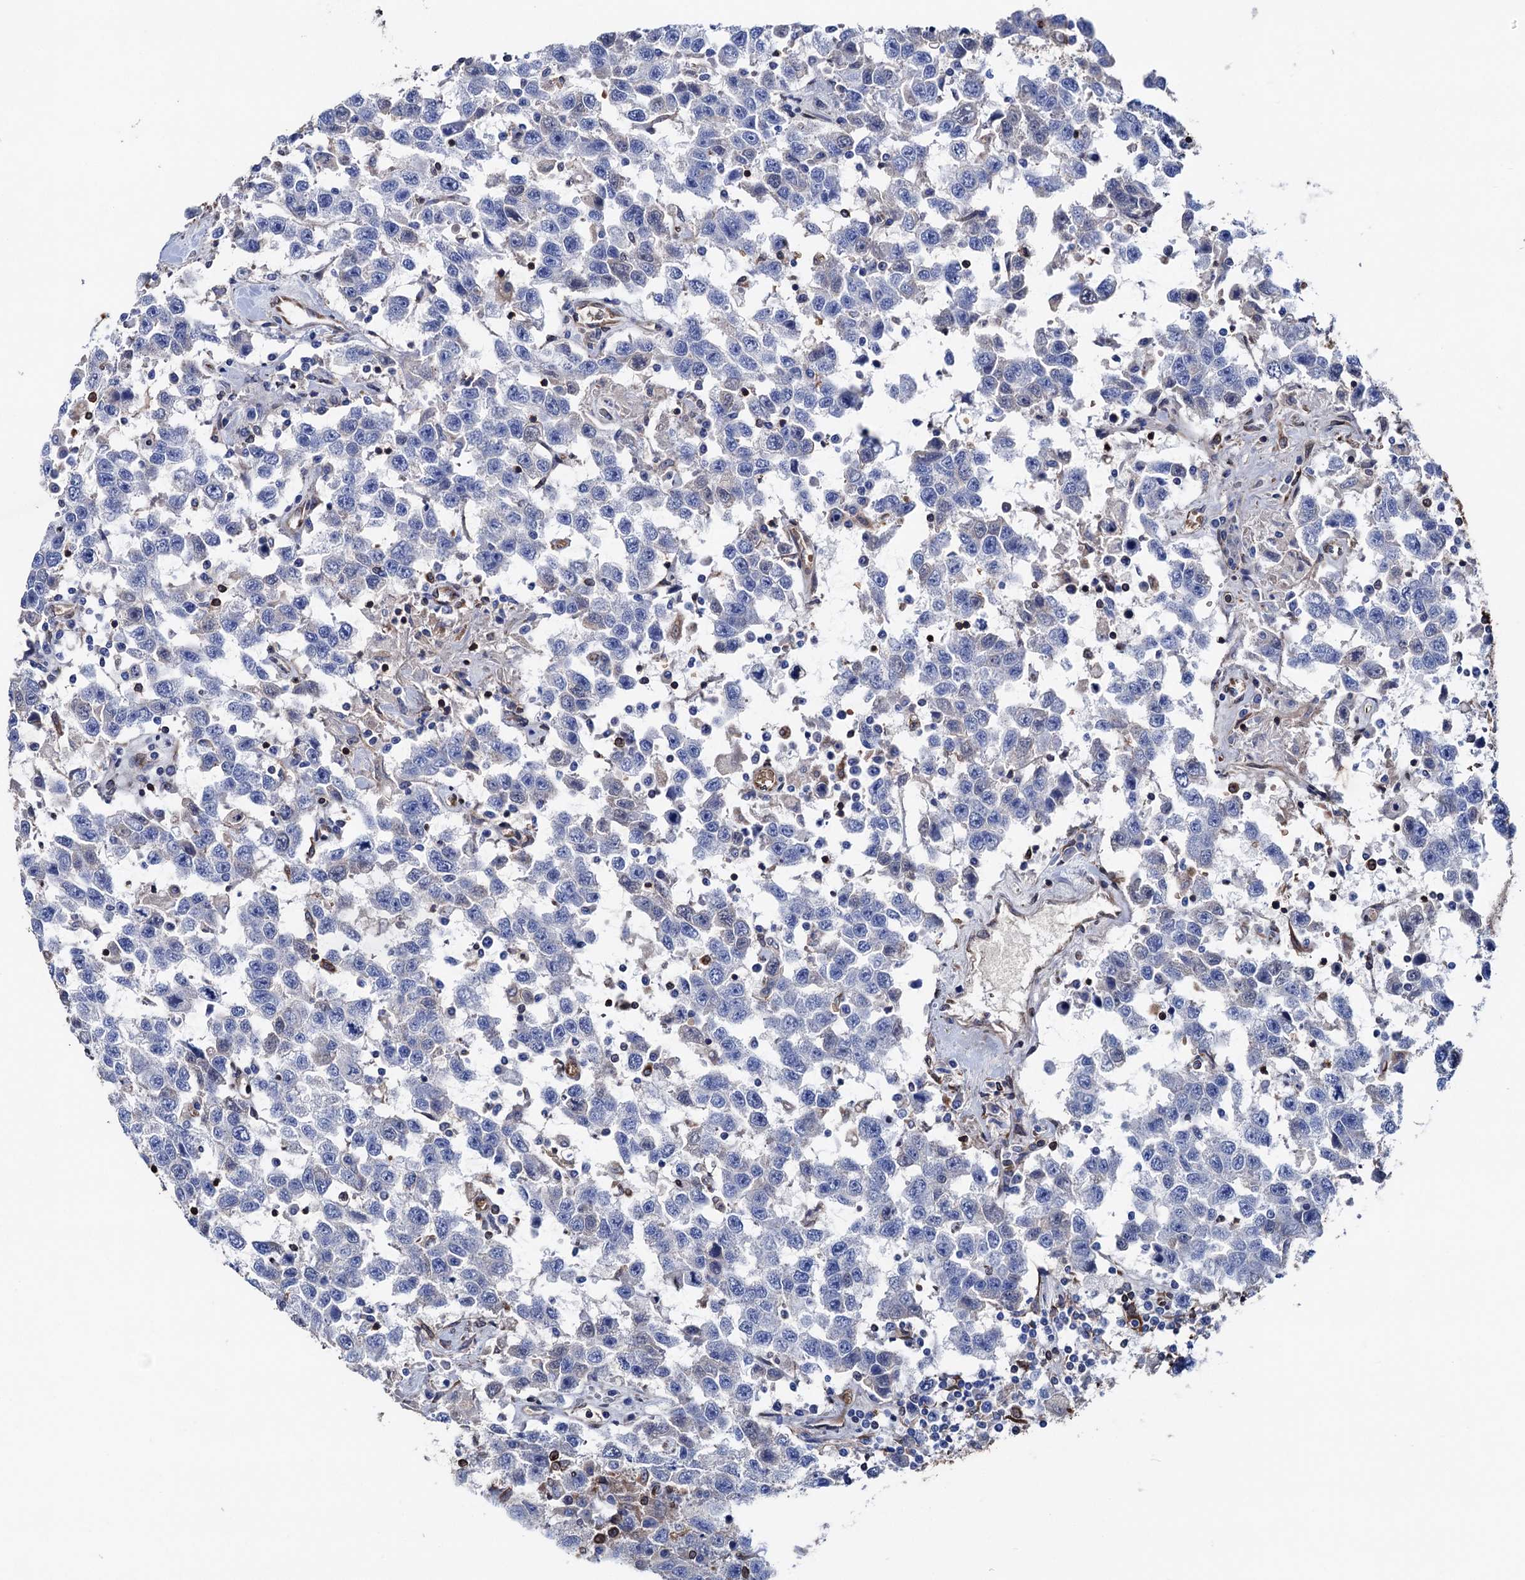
{"staining": {"intensity": "negative", "quantity": "none", "location": "none"}, "tissue": "testis cancer", "cell_type": "Tumor cells", "image_type": "cancer", "snomed": [{"axis": "morphology", "description": "Seminoma, NOS"}, {"axis": "topography", "description": "Testis"}], "caption": "This micrograph is of seminoma (testis) stained with immunohistochemistry to label a protein in brown with the nuclei are counter-stained blue. There is no positivity in tumor cells. (Brightfield microscopy of DAB IHC at high magnification).", "gene": "STING1", "patient": {"sex": "male", "age": 41}}